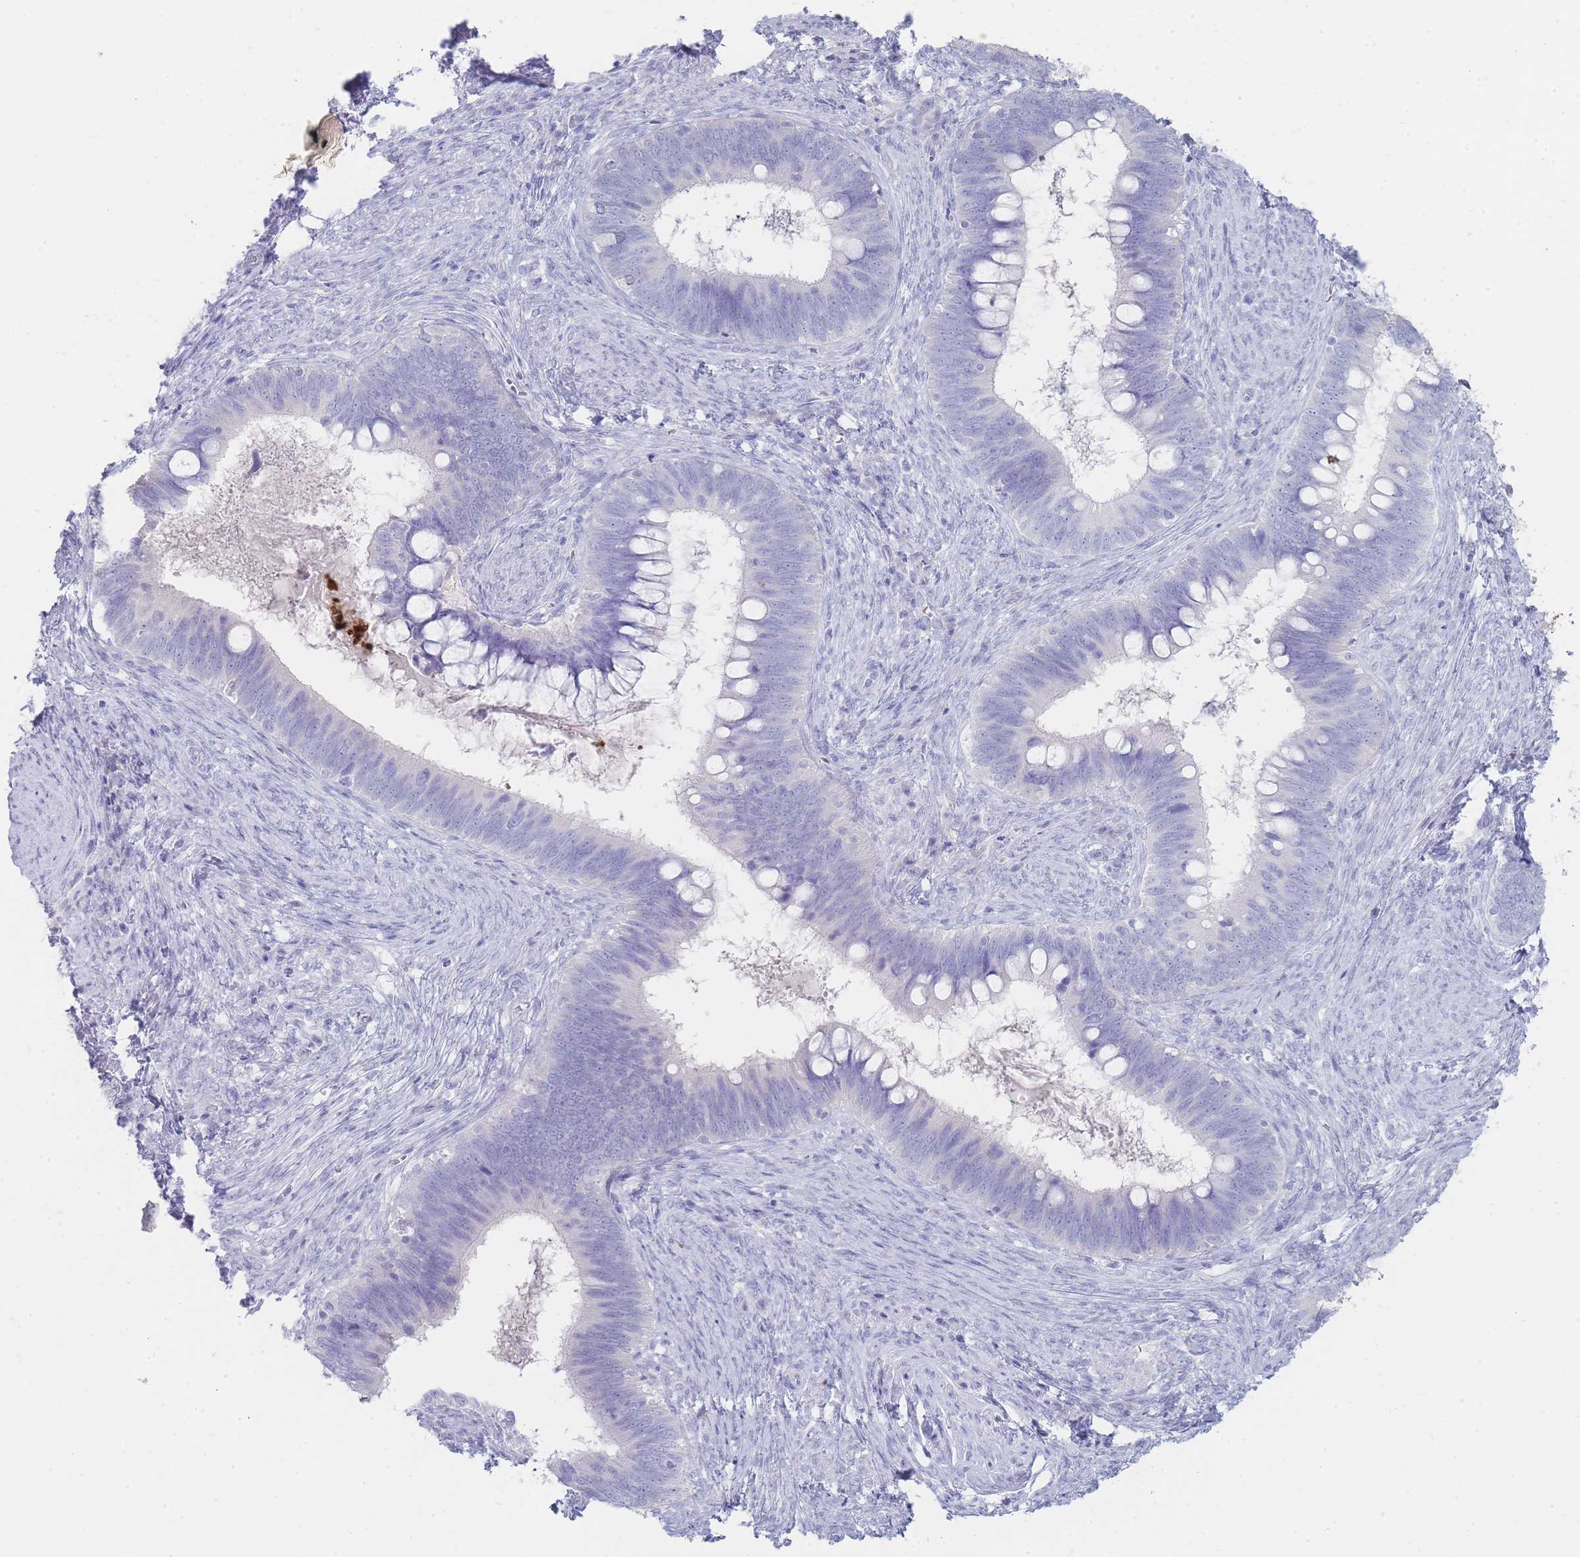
{"staining": {"intensity": "negative", "quantity": "none", "location": "none"}, "tissue": "cervical cancer", "cell_type": "Tumor cells", "image_type": "cancer", "snomed": [{"axis": "morphology", "description": "Adenocarcinoma, NOS"}, {"axis": "topography", "description": "Cervix"}], "caption": "Cervical adenocarcinoma stained for a protein using IHC demonstrates no positivity tumor cells.", "gene": "HBG2", "patient": {"sex": "female", "age": 42}}